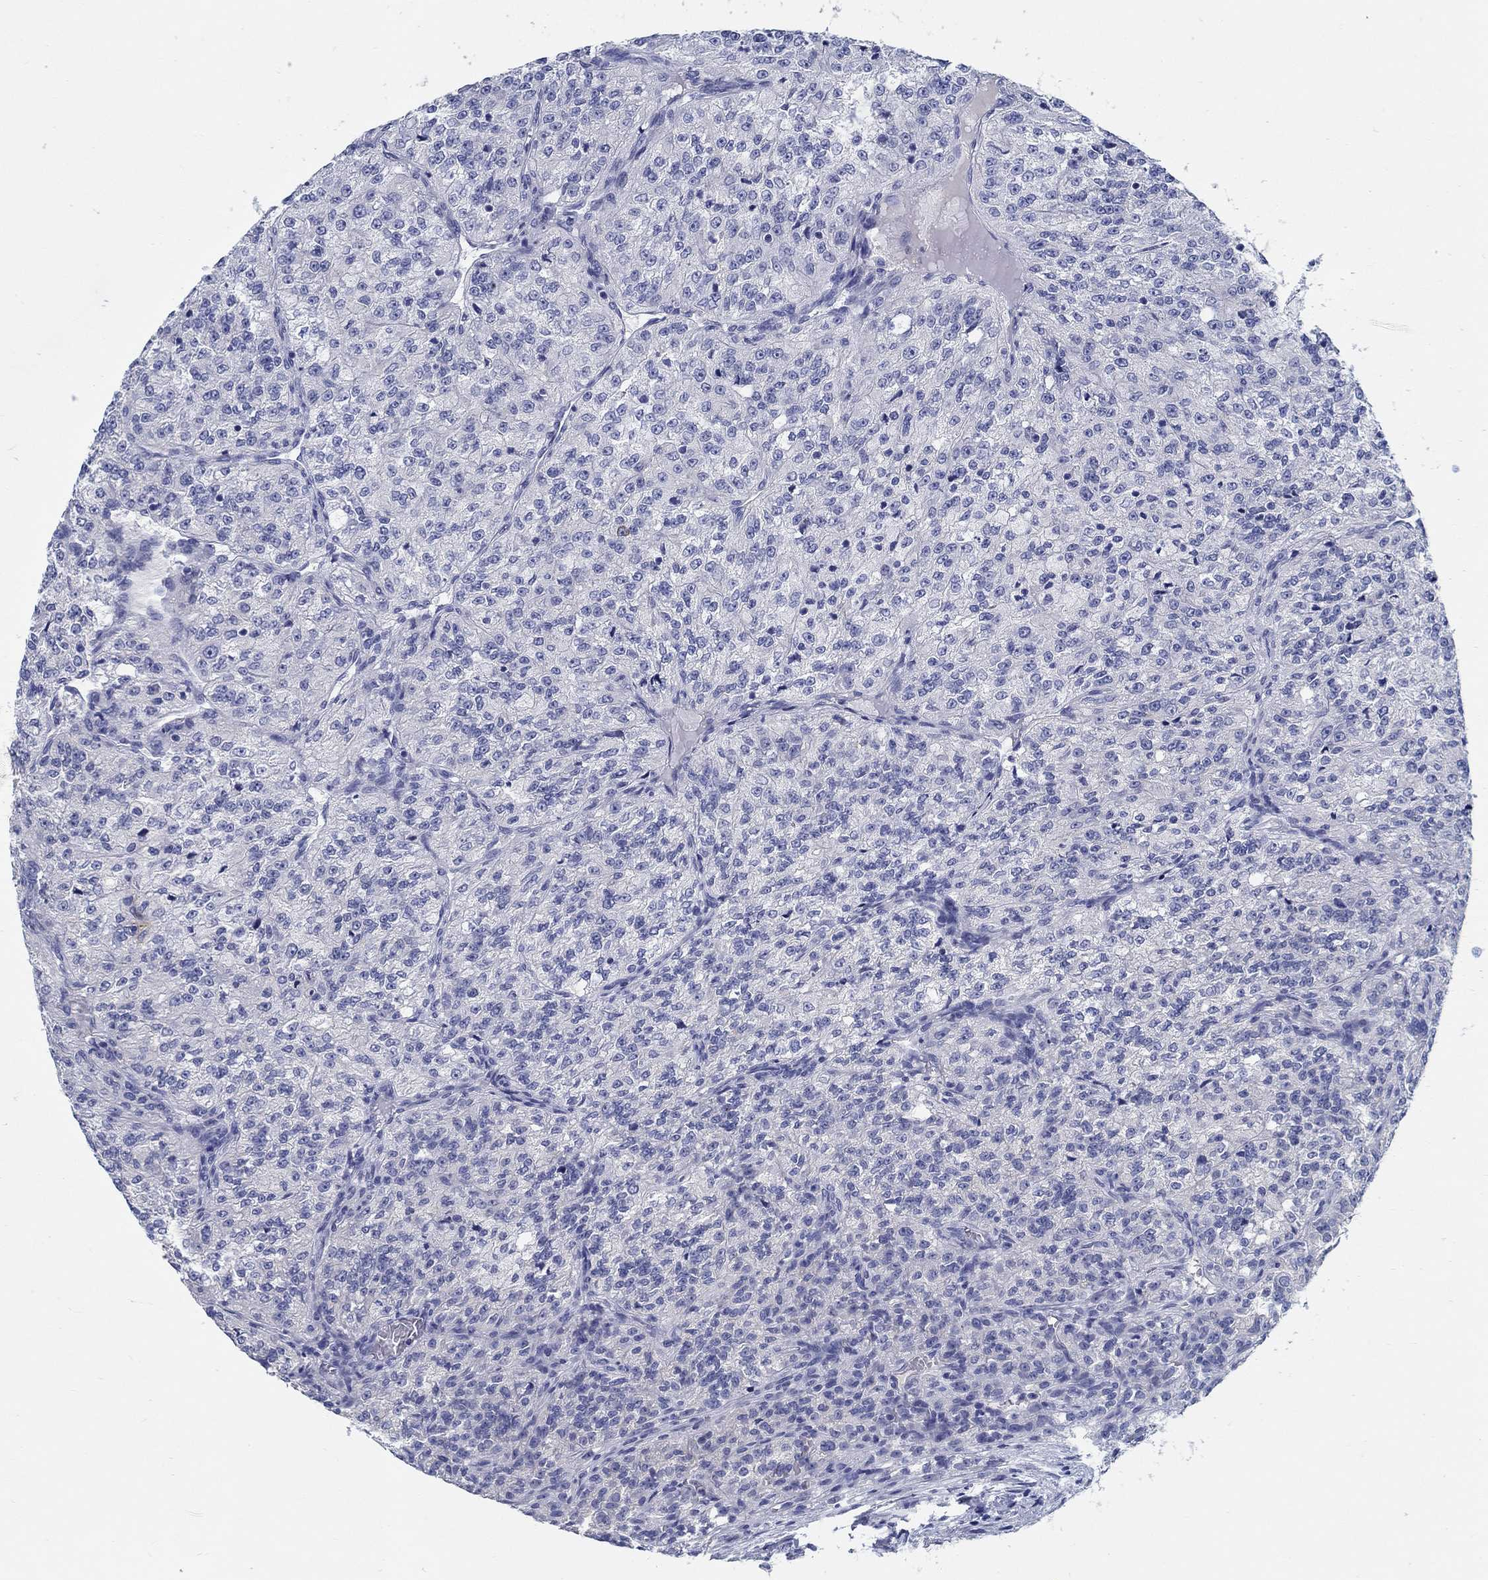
{"staining": {"intensity": "negative", "quantity": "none", "location": "none"}, "tissue": "renal cancer", "cell_type": "Tumor cells", "image_type": "cancer", "snomed": [{"axis": "morphology", "description": "Adenocarcinoma, NOS"}, {"axis": "topography", "description": "Kidney"}], "caption": "IHC histopathology image of neoplastic tissue: renal cancer (adenocarcinoma) stained with DAB demonstrates no significant protein positivity in tumor cells.", "gene": "CRYGD", "patient": {"sex": "female", "age": 63}}